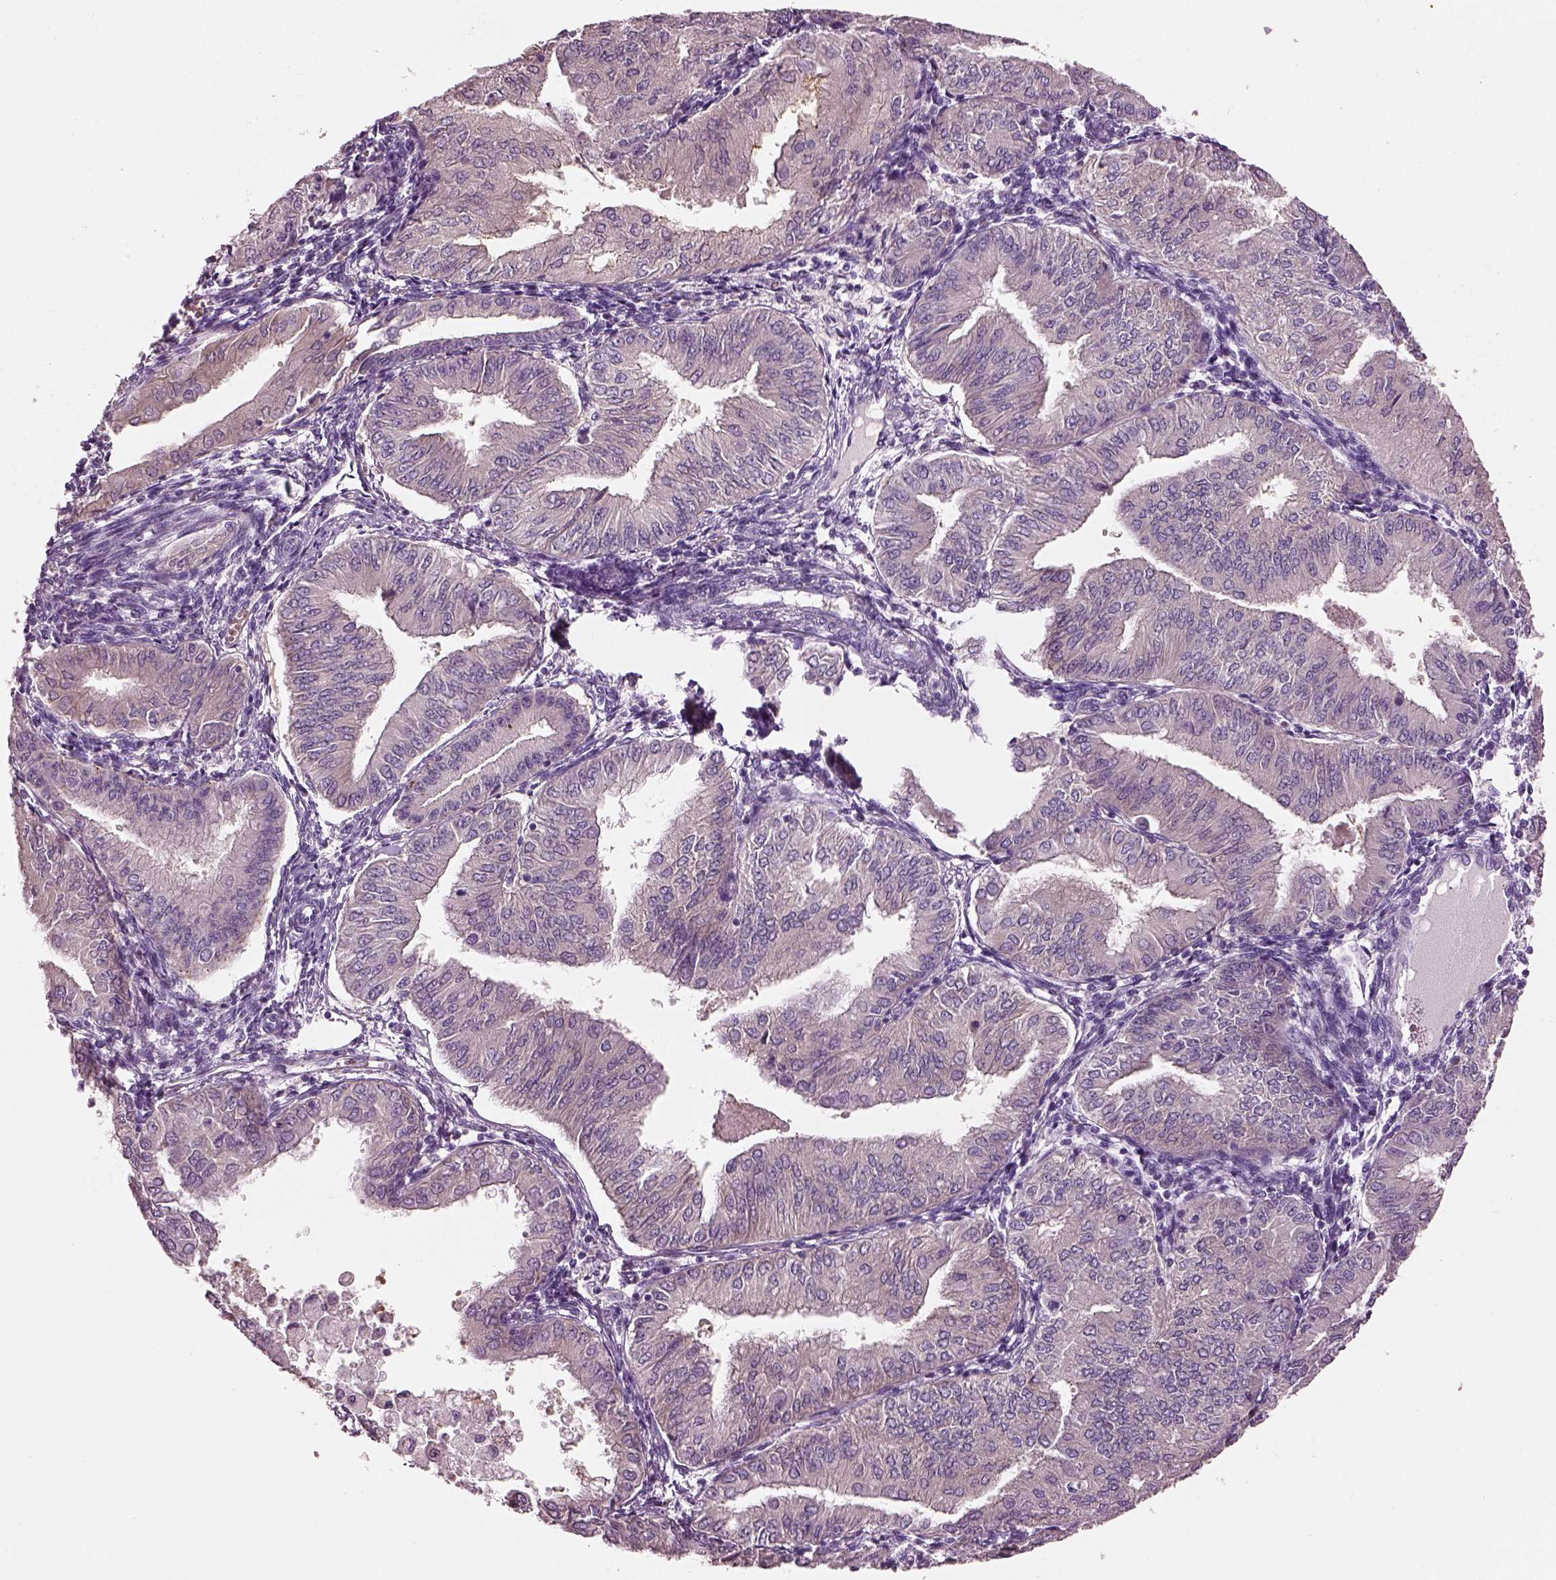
{"staining": {"intensity": "negative", "quantity": "none", "location": "none"}, "tissue": "endometrial cancer", "cell_type": "Tumor cells", "image_type": "cancer", "snomed": [{"axis": "morphology", "description": "Adenocarcinoma, NOS"}, {"axis": "topography", "description": "Endometrium"}], "caption": "The histopathology image demonstrates no staining of tumor cells in endometrial adenocarcinoma.", "gene": "ELSPBP1", "patient": {"sex": "female", "age": 53}}